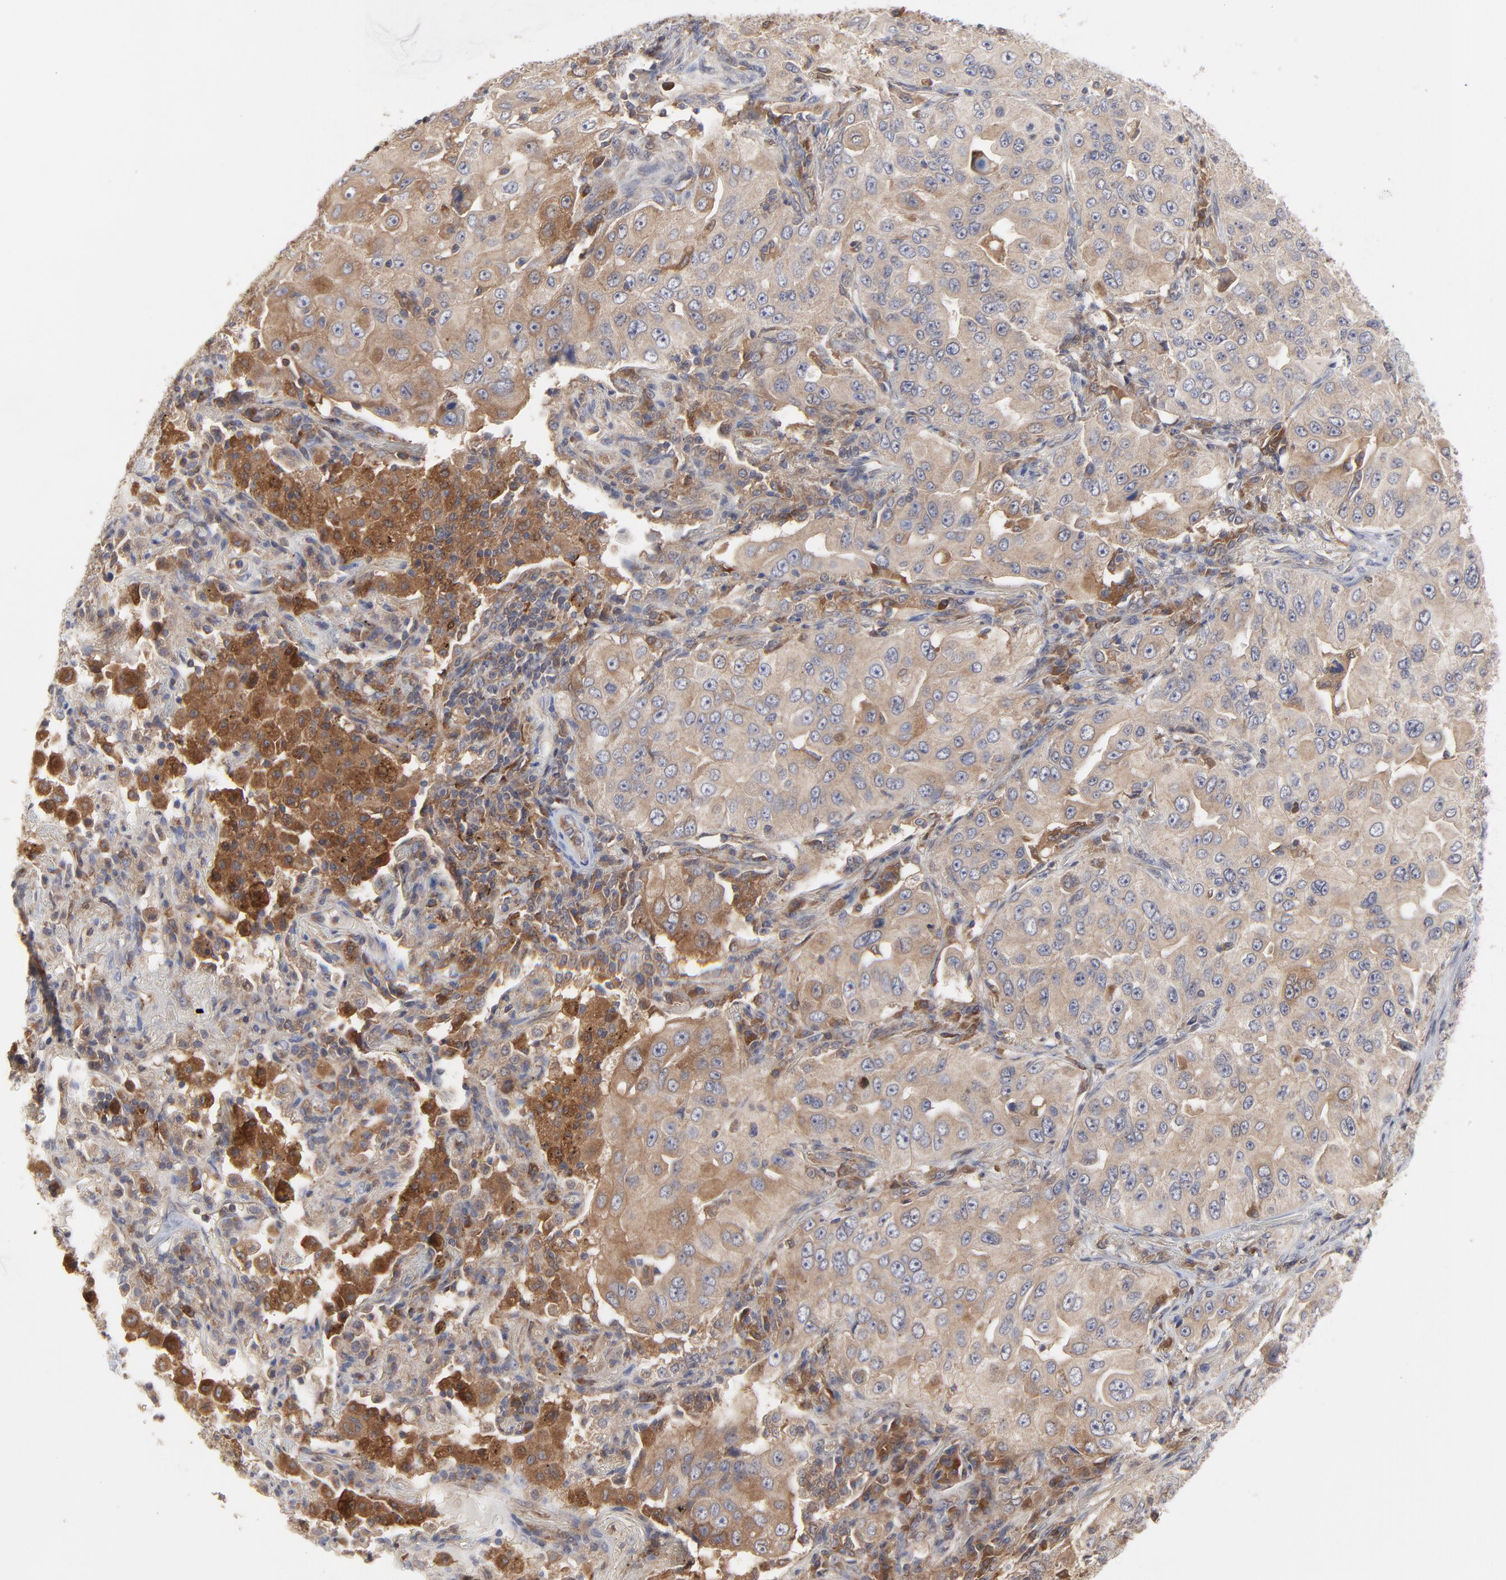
{"staining": {"intensity": "moderate", "quantity": ">75%", "location": "cytoplasmic/membranous"}, "tissue": "lung cancer", "cell_type": "Tumor cells", "image_type": "cancer", "snomed": [{"axis": "morphology", "description": "Adenocarcinoma, NOS"}, {"axis": "topography", "description": "Lung"}], "caption": "Lung cancer stained with a protein marker shows moderate staining in tumor cells.", "gene": "RAB9A", "patient": {"sex": "male", "age": 84}}